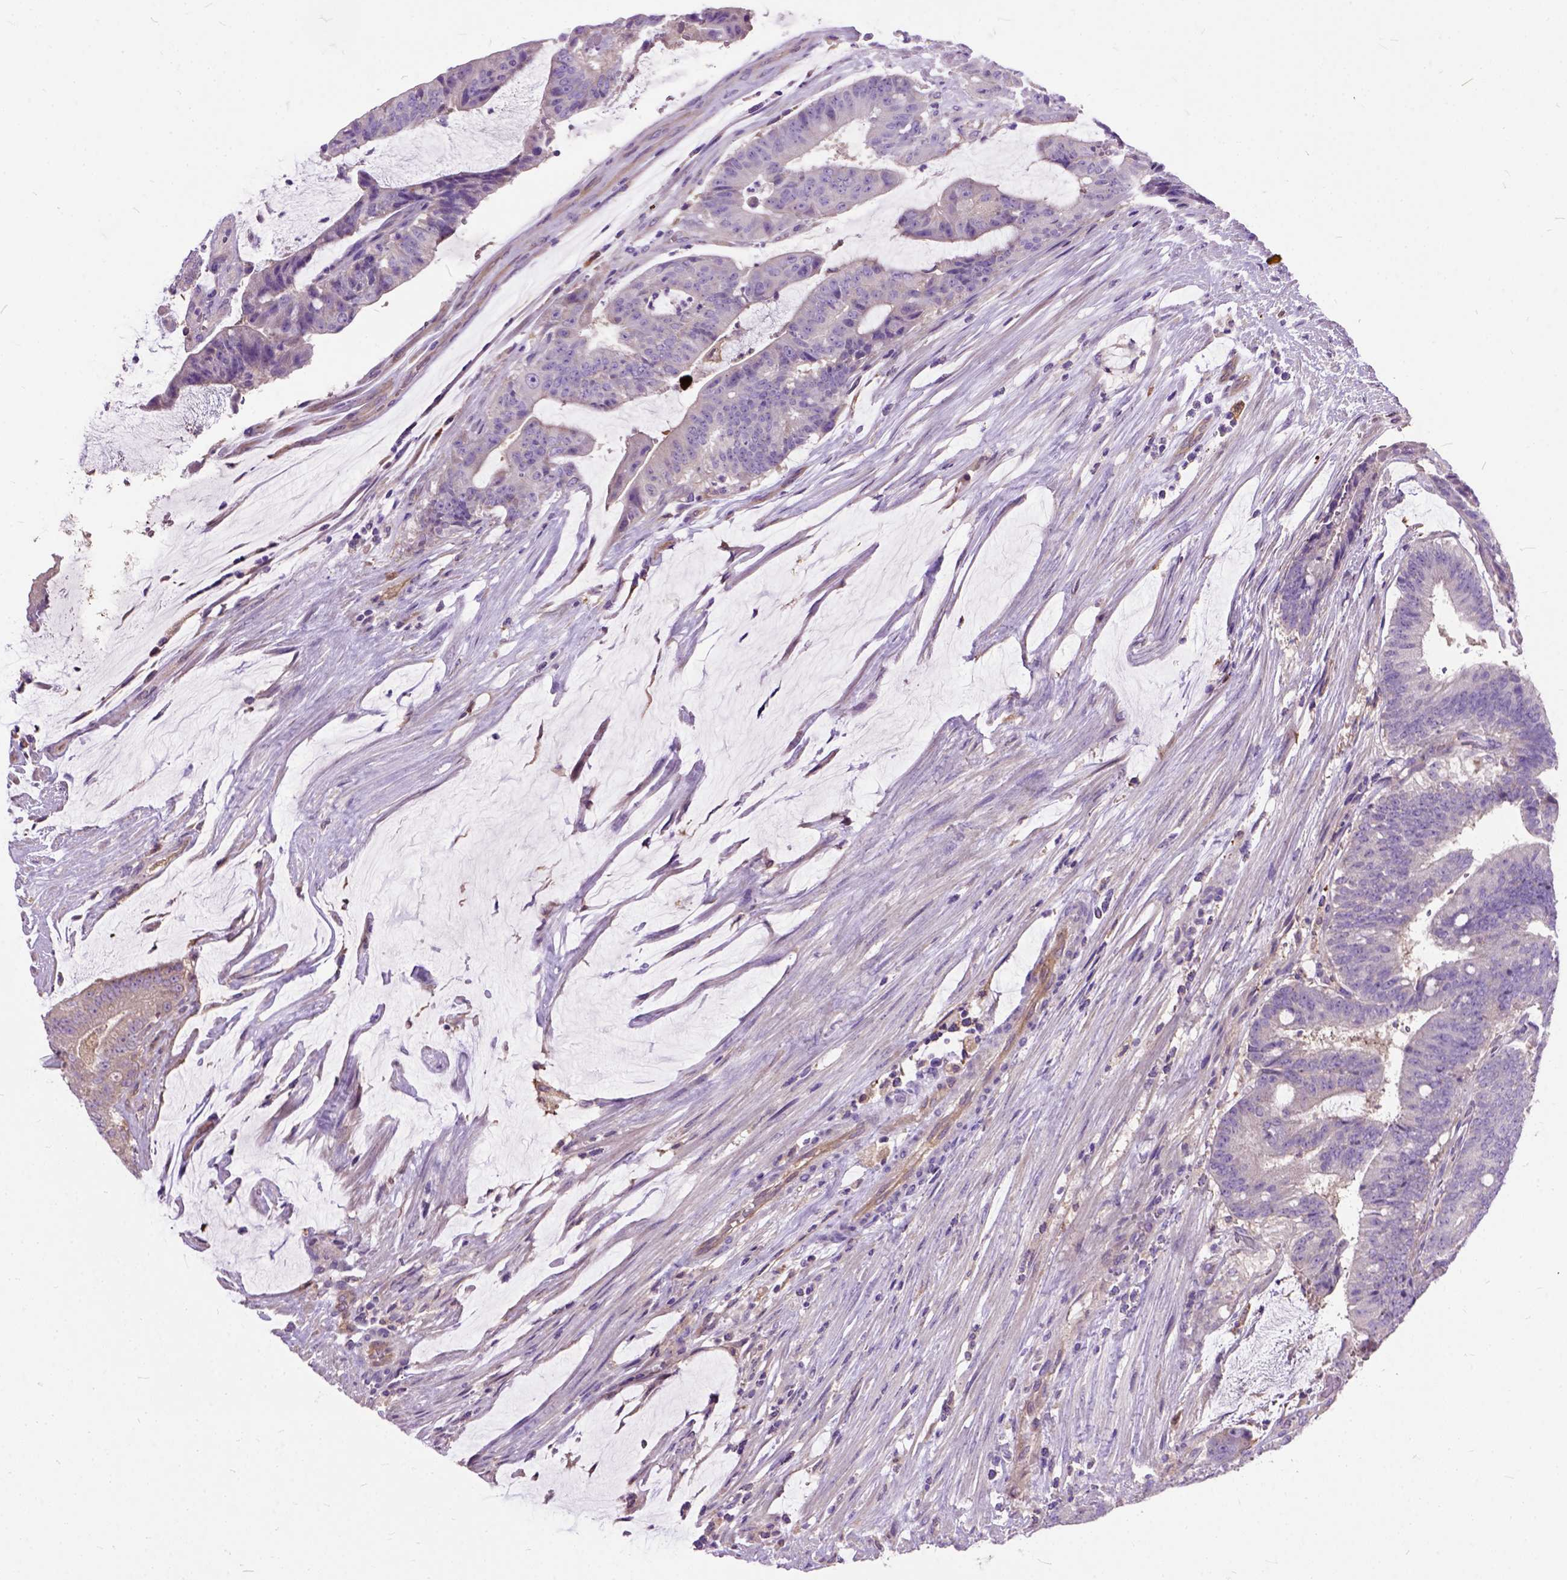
{"staining": {"intensity": "negative", "quantity": "none", "location": "none"}, "tissue": "colorectal cancer", "cell_type": "Tumor cells", "image_type": "cancer", "snomed": [{"axis": "morphology", "description": "Adenocarcinoma, NOS"}, {"axis": "topography", "description": "Colon"}], "caption": "Tumor cells show no significant staining in adenocarcinoma (colorectal). (DAB (3,3'-diaminobenzidine) immunohistochemistry with hematoxylin counter stain).", "gene": "SEMA4F", "patient": {"sex": "female", "age": 43}}